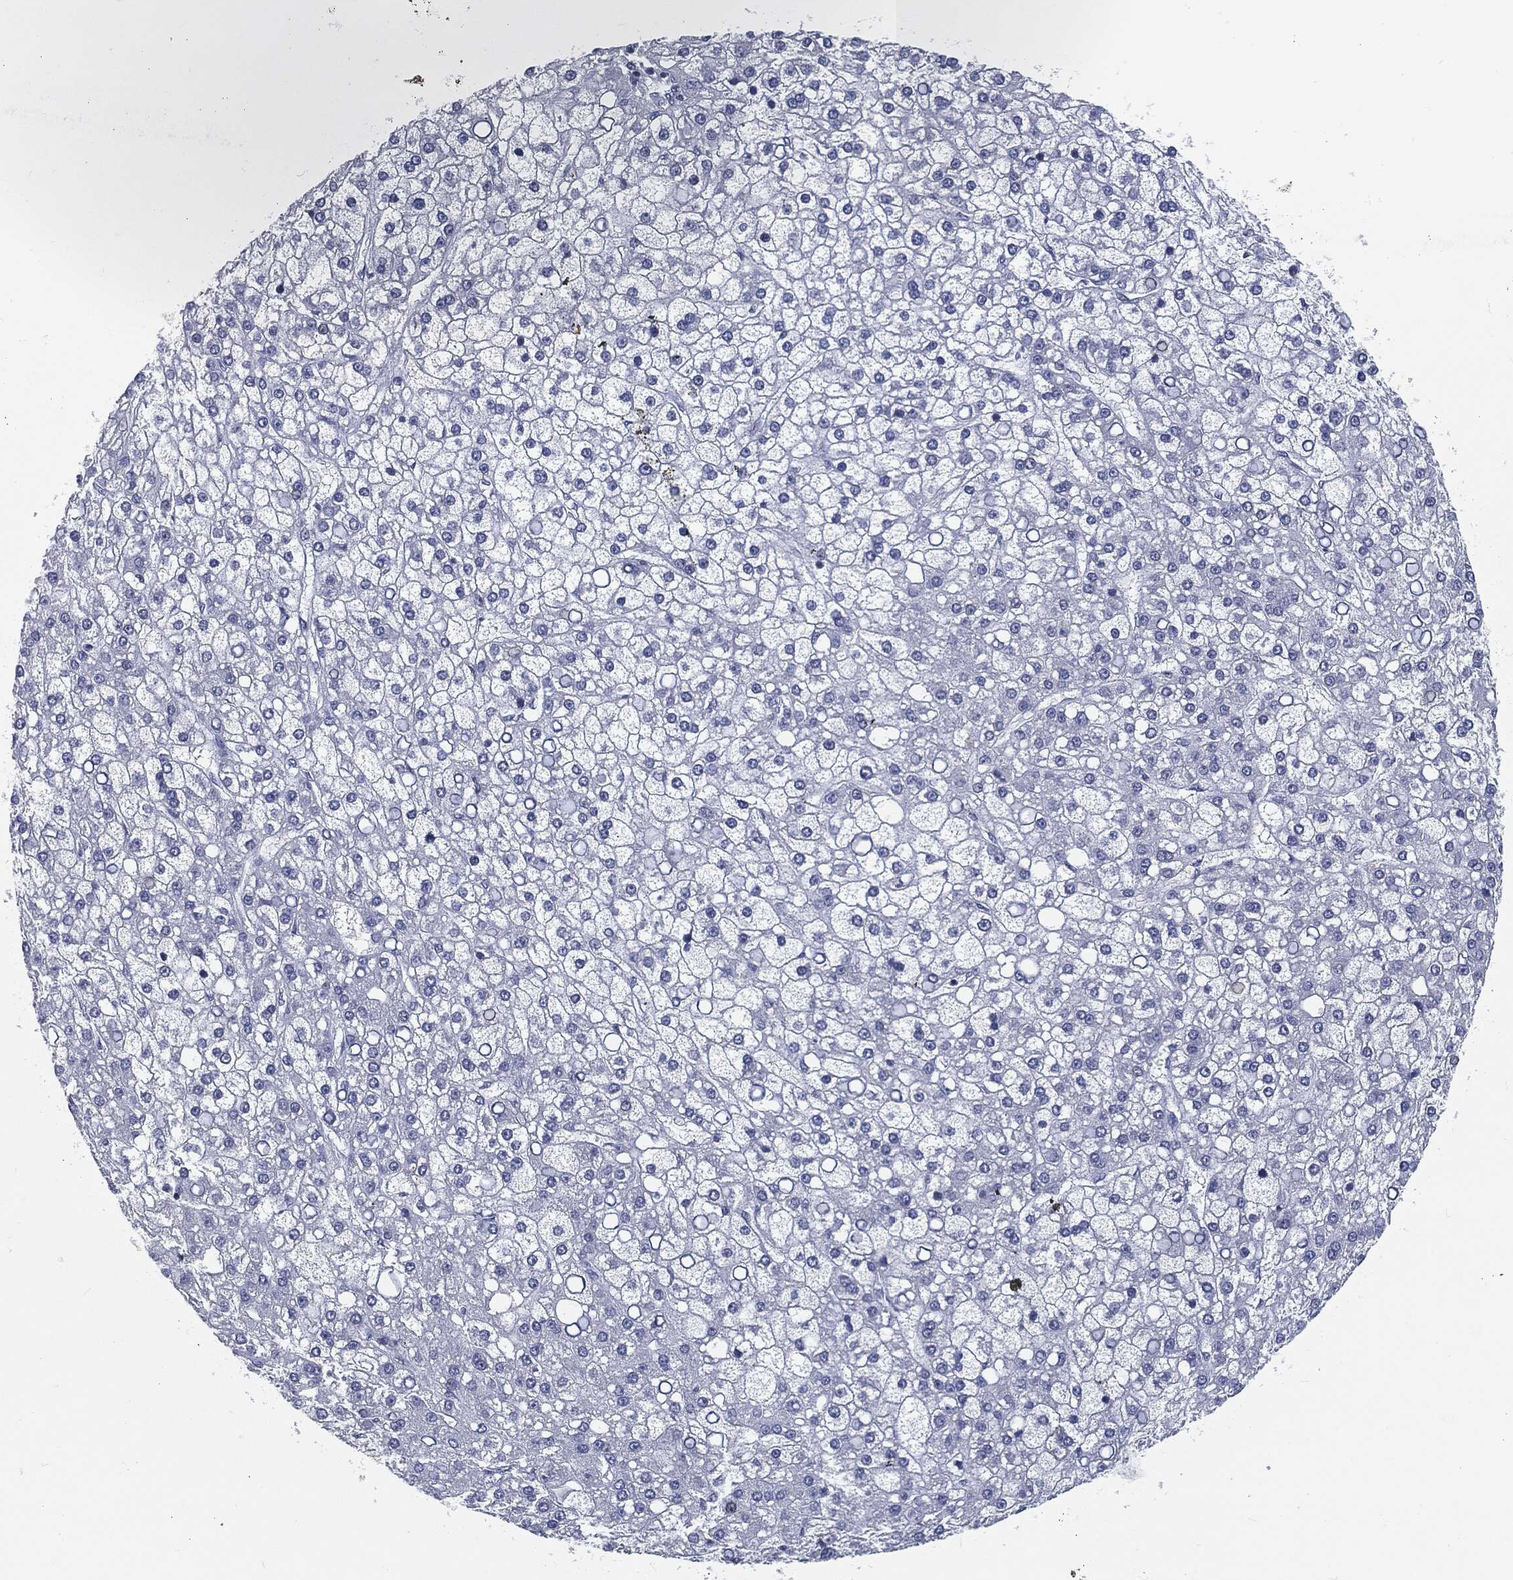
{"staining": {"intensity": "negative", "quantity": "none", "location": "none"}, "tissue": "liver cancer", "cell_type": "Tumor cells", "image_type": "cancer", "snomed": [{"axis": "morphology", "description": "Carcinoma, Hepatocellular, NOS"}, {"axis": "topography", "description": "Liver"}], "caption": "Liver hepatocellular carcinoma was stained to show a protein in brown. There is no significant expression in tumor cells.", "gene": "PROM1", "patient": {"sex": "male", "age": 67}}